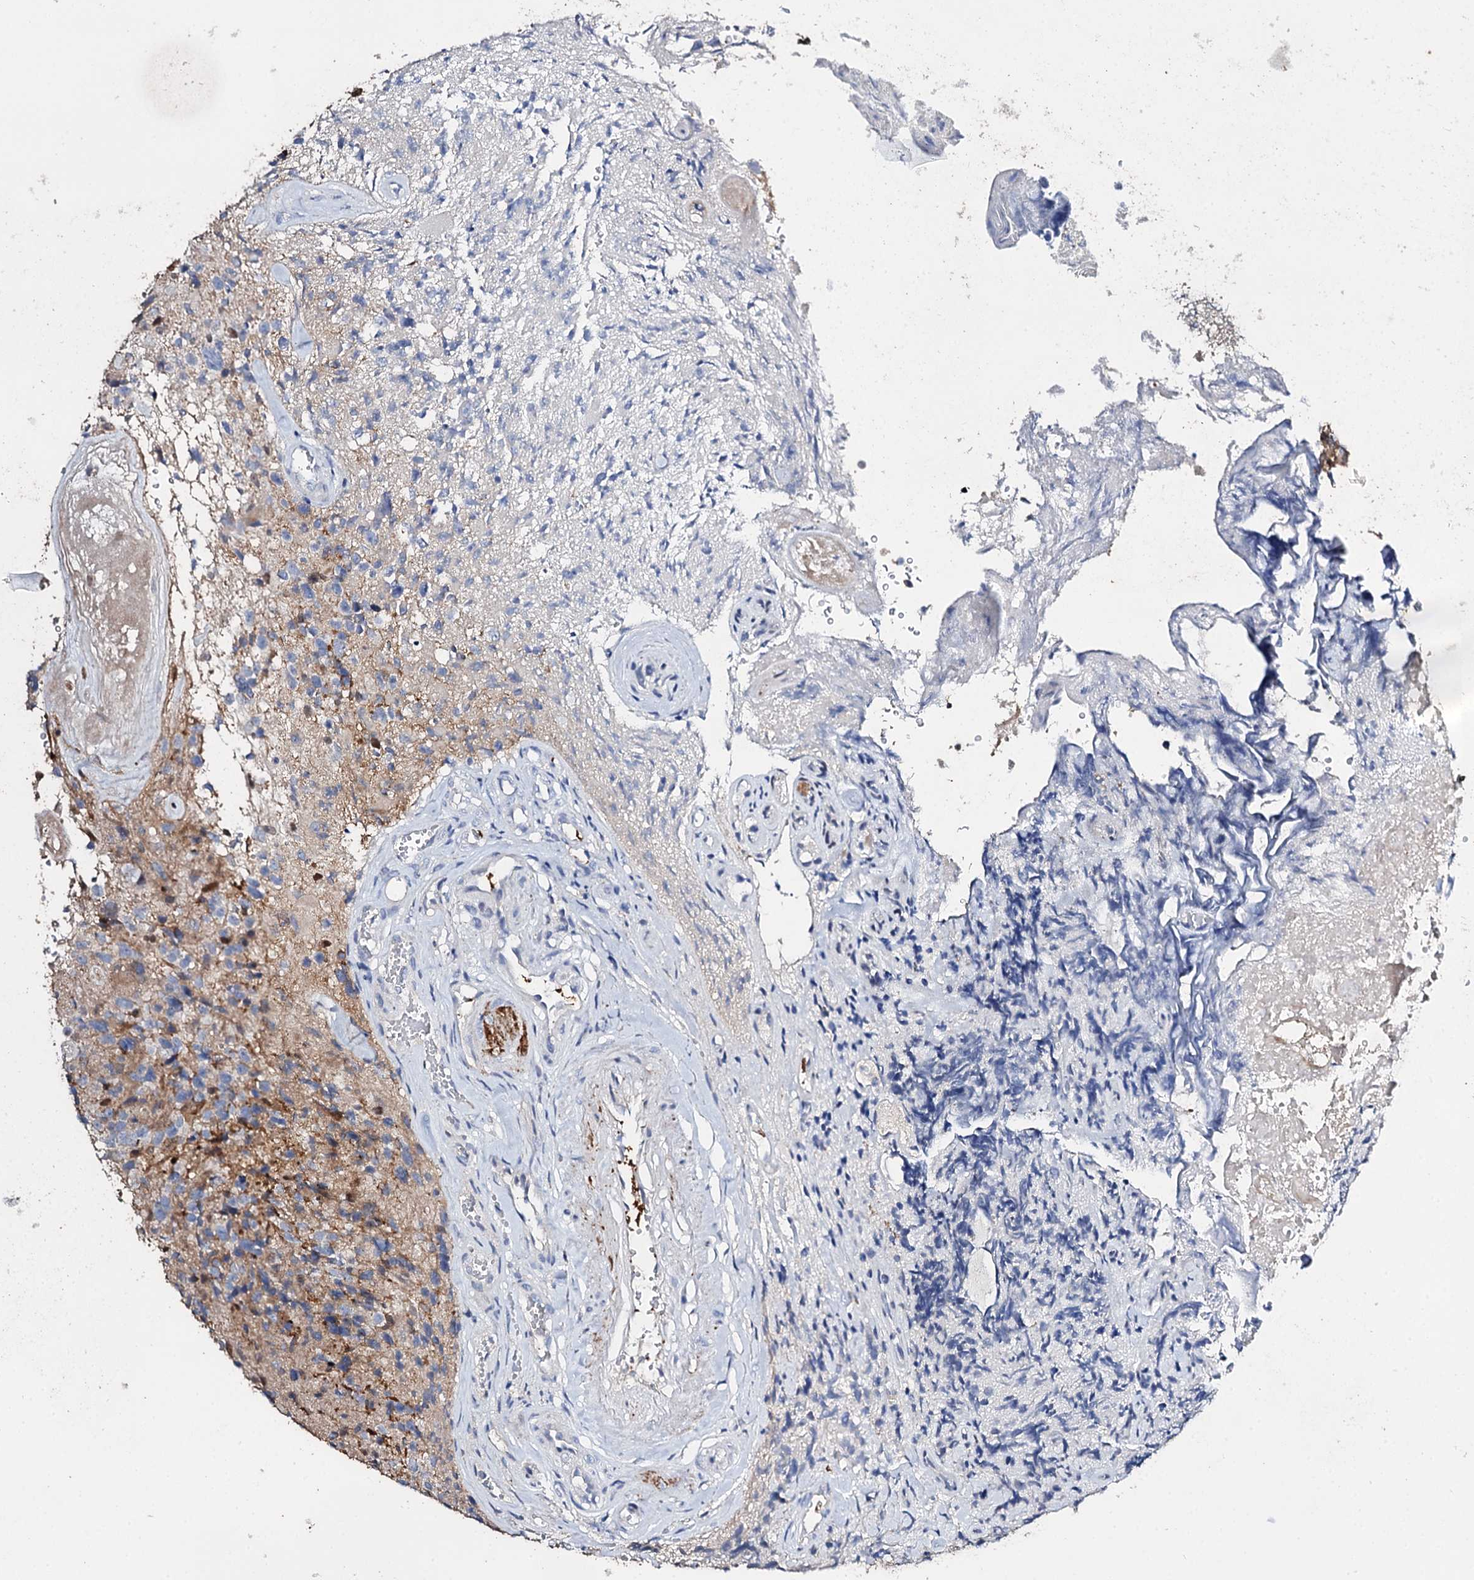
{"staining": {"intensity": "negative", "quantity": "none", "location": "none"}, "tissue": "glioma", "cell_type": "Tumor cells", "image_type": "cancer", "snomed": [{"axis": "morphology", "description": "Glioma, malignant, High grade"}, {"axis": "topography", "description": "Brain"}], "caption": "DAB immunohistochemical staining of malignant high-grade glioma exhibits no significant staining in tumor cells.", "gene": "DNAH6", "patient": {"sex": "male", "age": 69}}